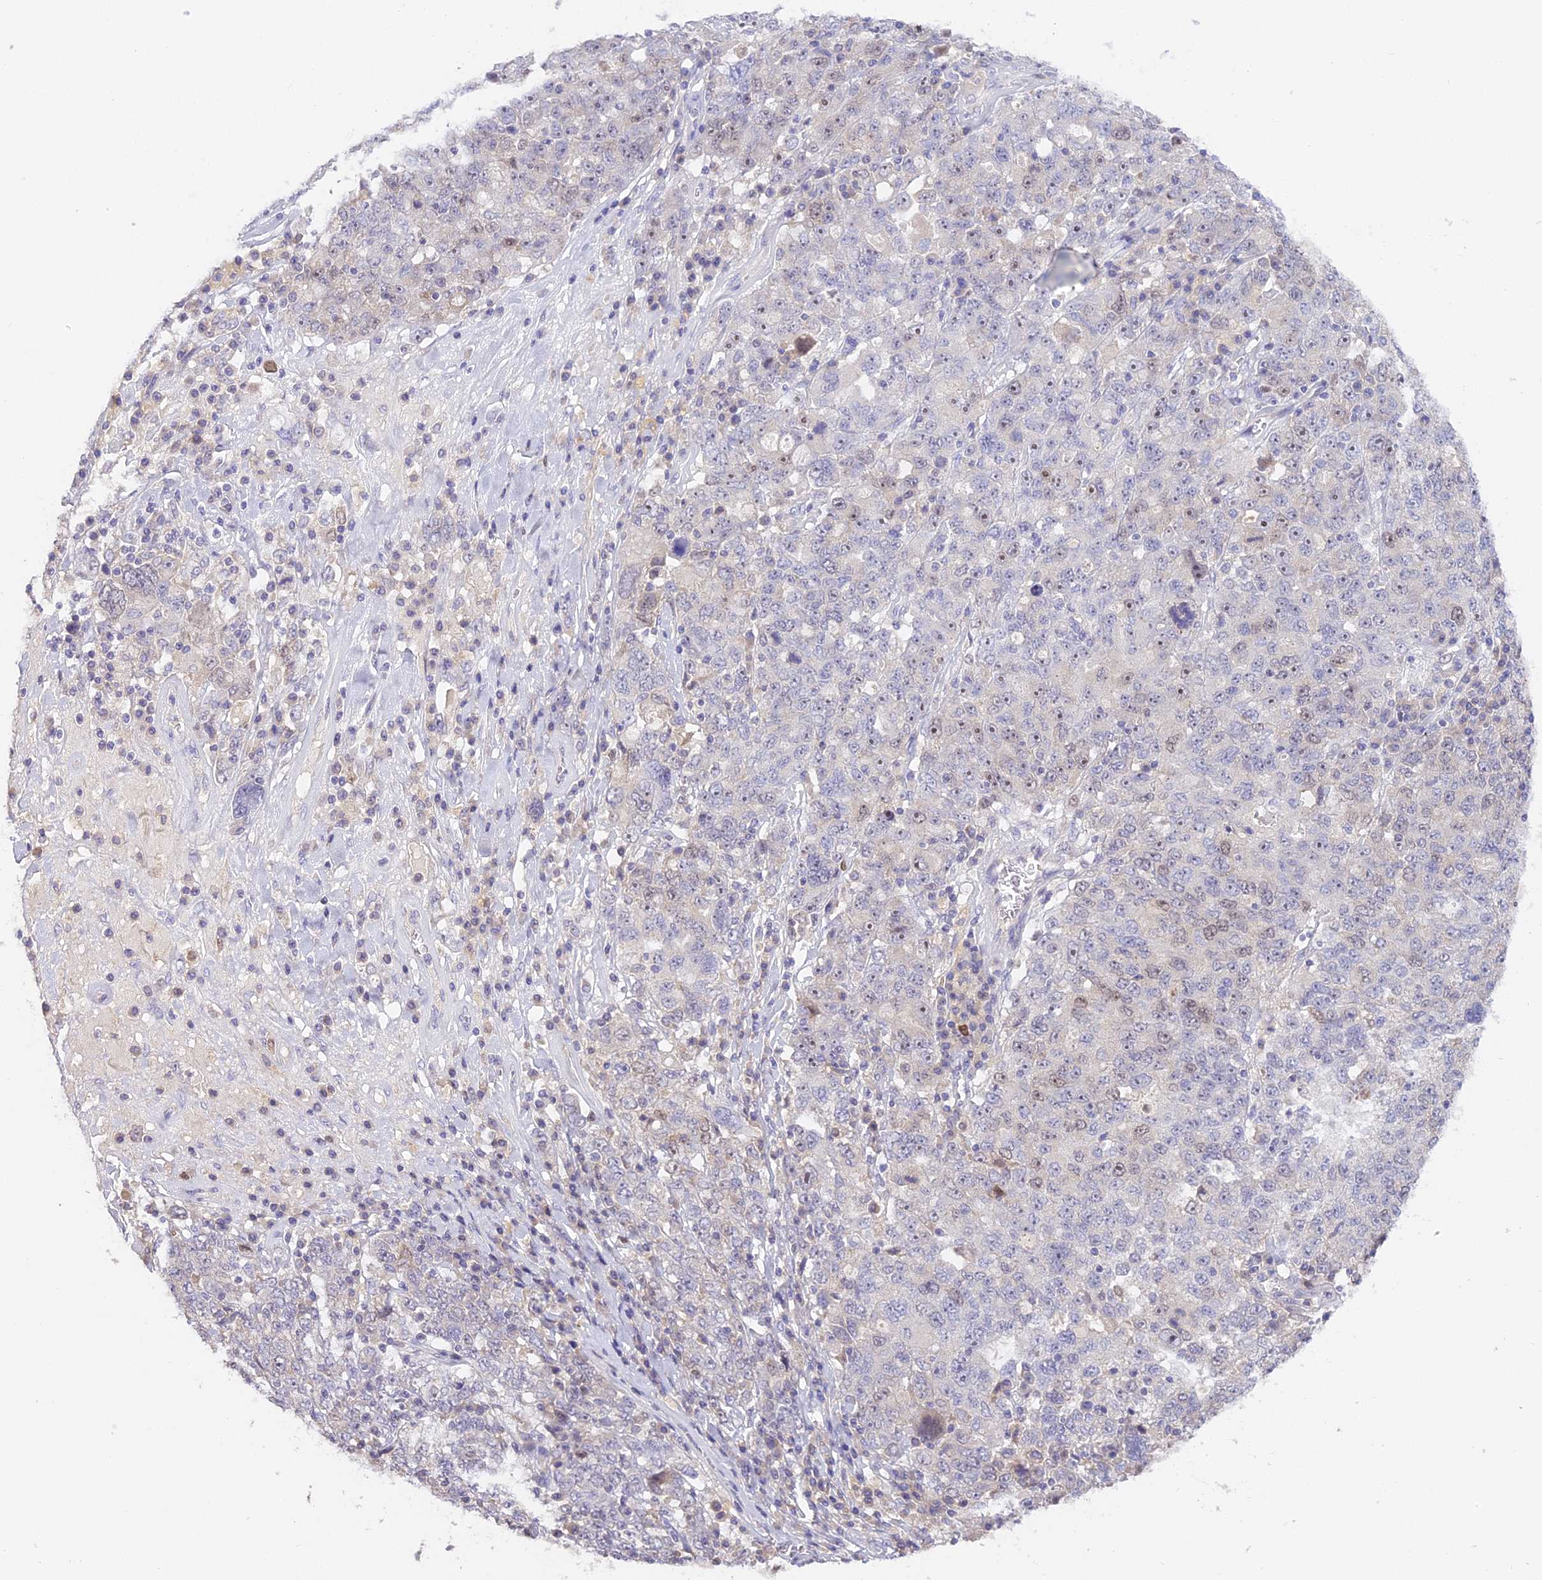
{"staining": {"intensity": "weak", "quantity": "<25%", "location": "nuclear"}, "tissue": "ovarian cancer", "cell_type": "Tumor cells", "image_type": "cancer", "snomed": [{"axis": "morphology", "description": "Carcinoma, endometroid"}, {"axis": "topography", "description": "Ovary"}], "caption": "Endometroid carcinoma (ovarian) was stained to show a protein in brown. There is no significant expression in tumor cells.", "gene": "RAD51", "patient": {"sex": "female", "age": 62}}